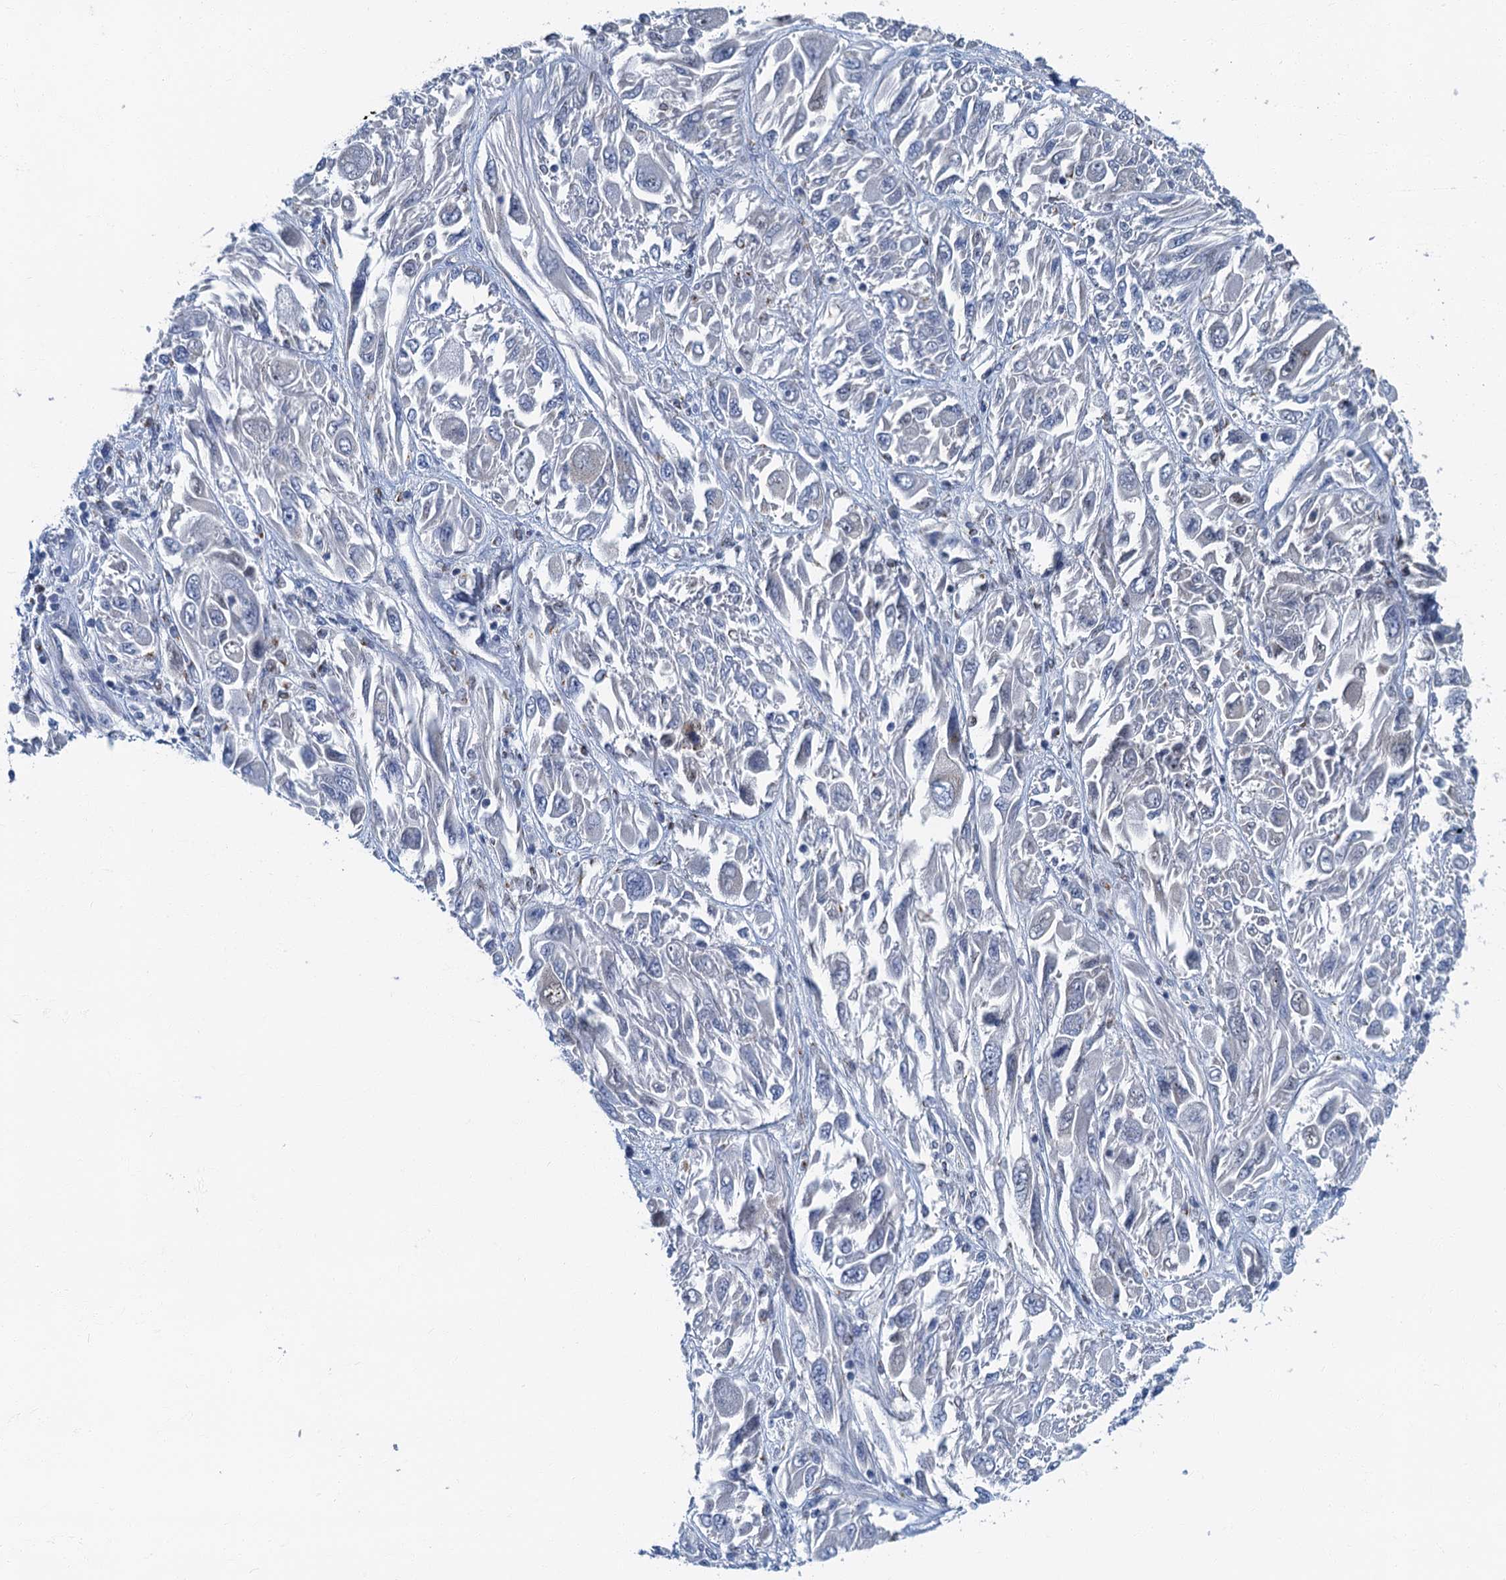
{"staining": {"intensity": "negative", "quantity": "none", "location": "none"}, "tissue": "melanoma", "cell_type": "Tumor cells", "image_type": "cancer", "snomed": [{"axis": "morphology", "description": "Malignant melanoma, NOS"}, {"axis": "topography", "description": "Skin"}], "caption": "IHC of human malignant melanoma shows no staining in tumor cells. (DAB (3,3'-diaminobenzidine) immunohistochemistry visualized using brightfield microscopy, high magnification).", "gene": "LYPD3", "patient": {"sex": "female", "age": 91}}